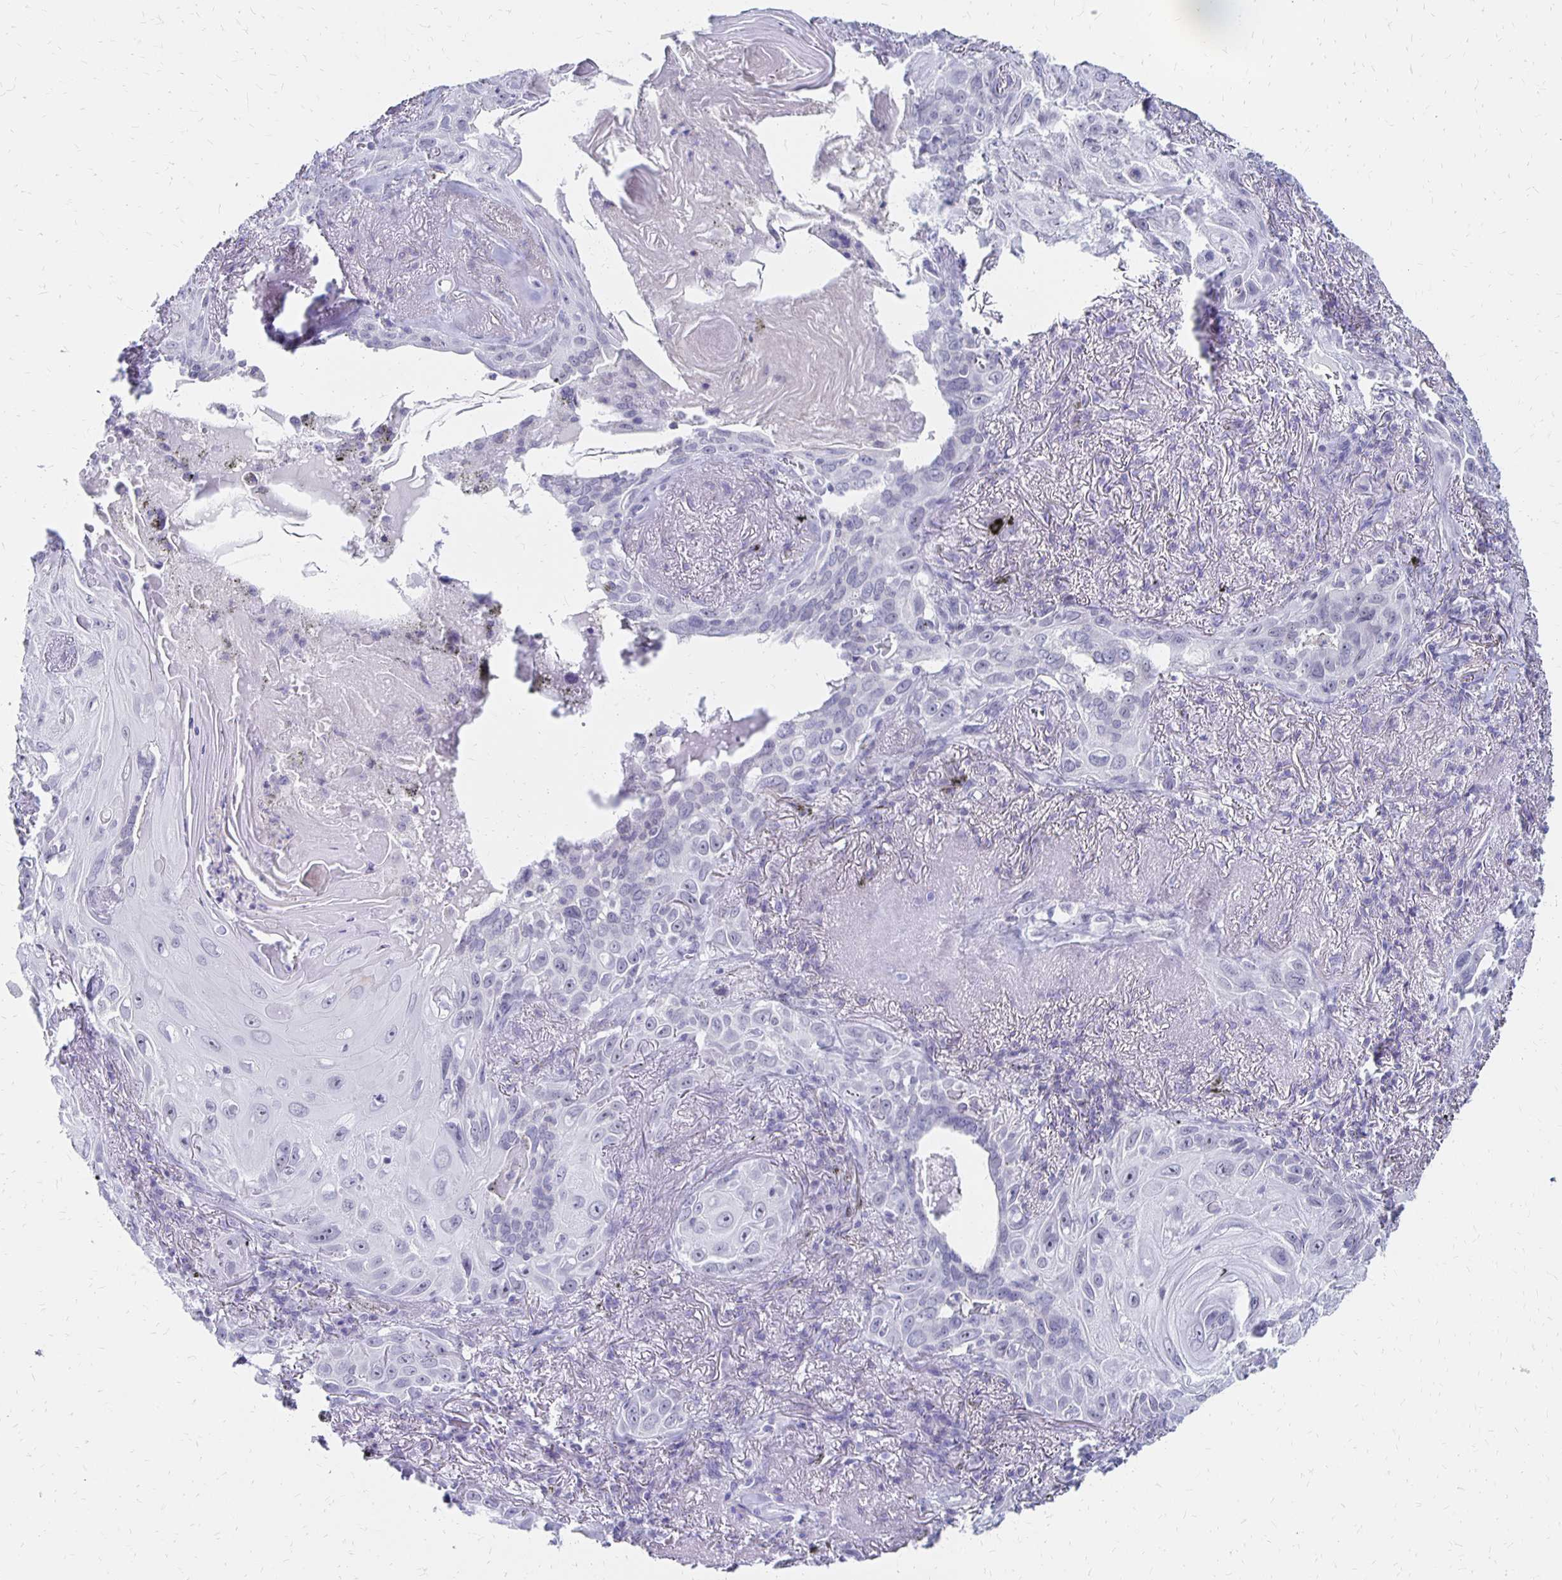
{"staining": {"intensity": "negative", "quantity": "none", "location": "none"}, "tissue": "lung cancer", "cell_type": "Tumor cells", "image_type": "cancer", "snomed": [{"axis": "morphology", "description": "Squamous cell carcinoma, NOS"}, {"axis": "topography", "description": "Lung"}], "caption": "This is an immunohistochemistry histopathology image of lung squamous cell carcinoma. There is no expression in tumor cells.", "gene": "SYT2", "patient": {"sex": "male", "age": 79}}